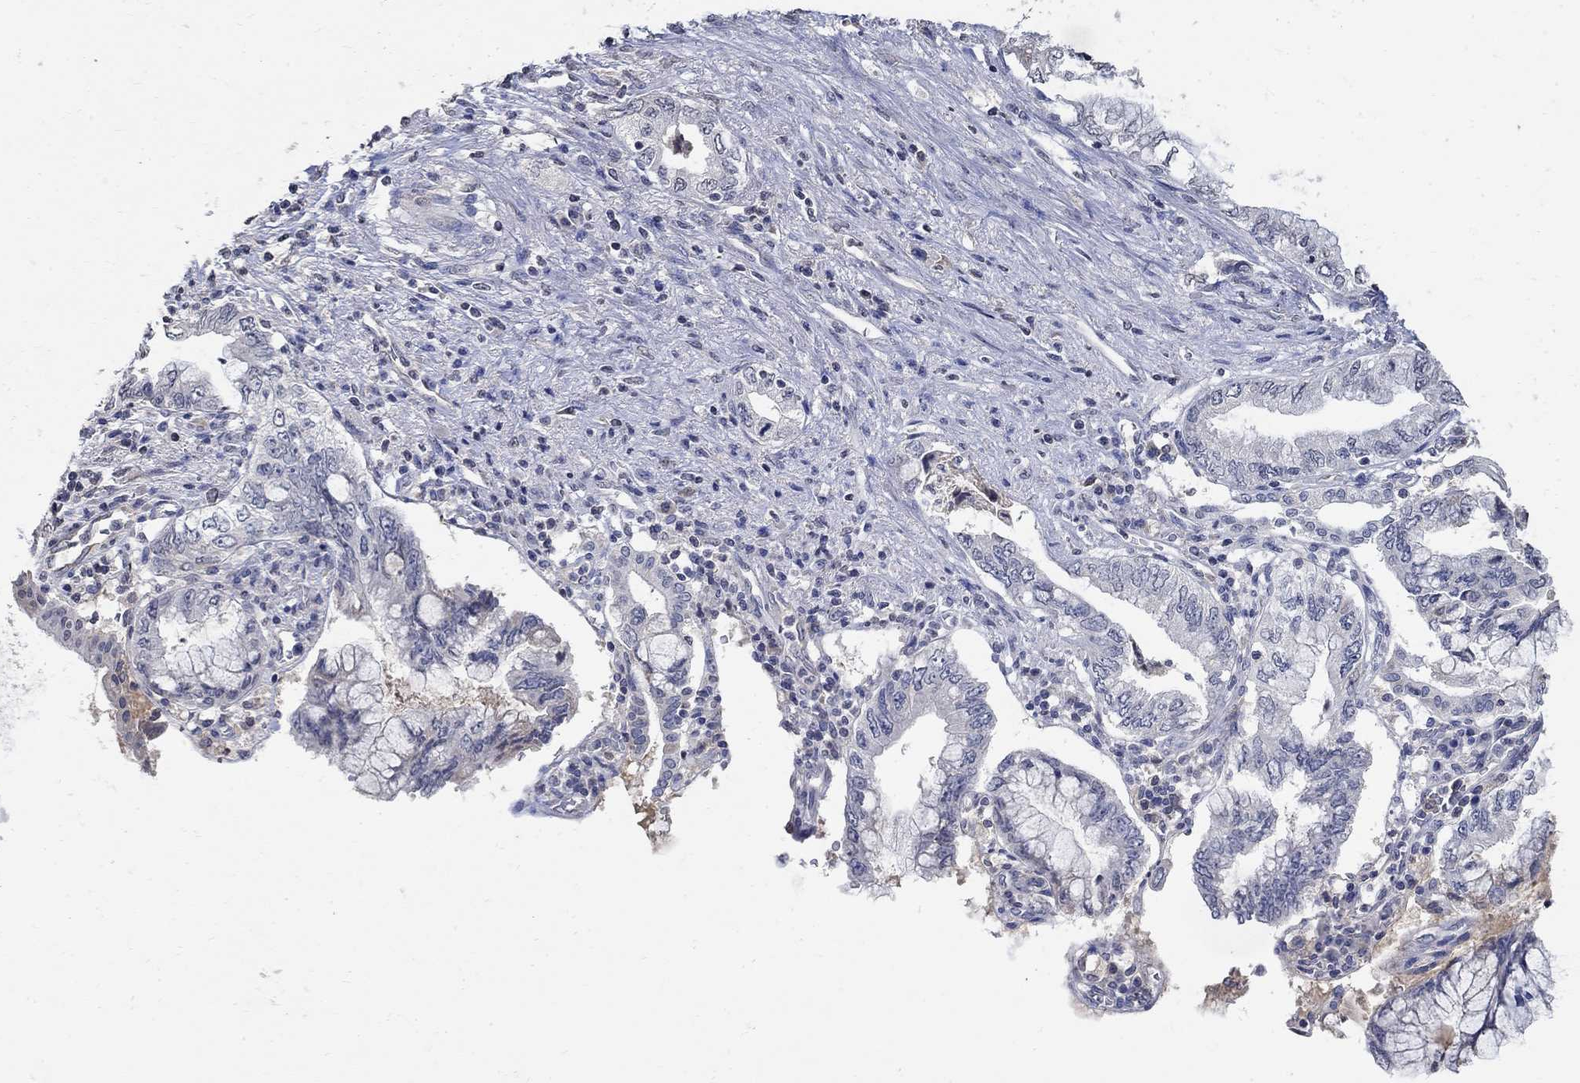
{"staining": {"intensity": "negative", "quantity": "none", "location": "none"}, "tissue": "pancreatic cancer", "cell_type": "Tumor cells", "image_type": "cancer", "snomed": [{"axis": "morphology", "description": "Adenocarcinoma, NOS"}, {"axis": "topography", "description": "Pancreas"}], "caption": "An immunohistochemistry histopathology image of pancreatic cancer is shown. There is no staining in tumor cells of pancreatic cancer.", "gene": "TMEM169", "patient": {"sex": "female", "age": 73}}